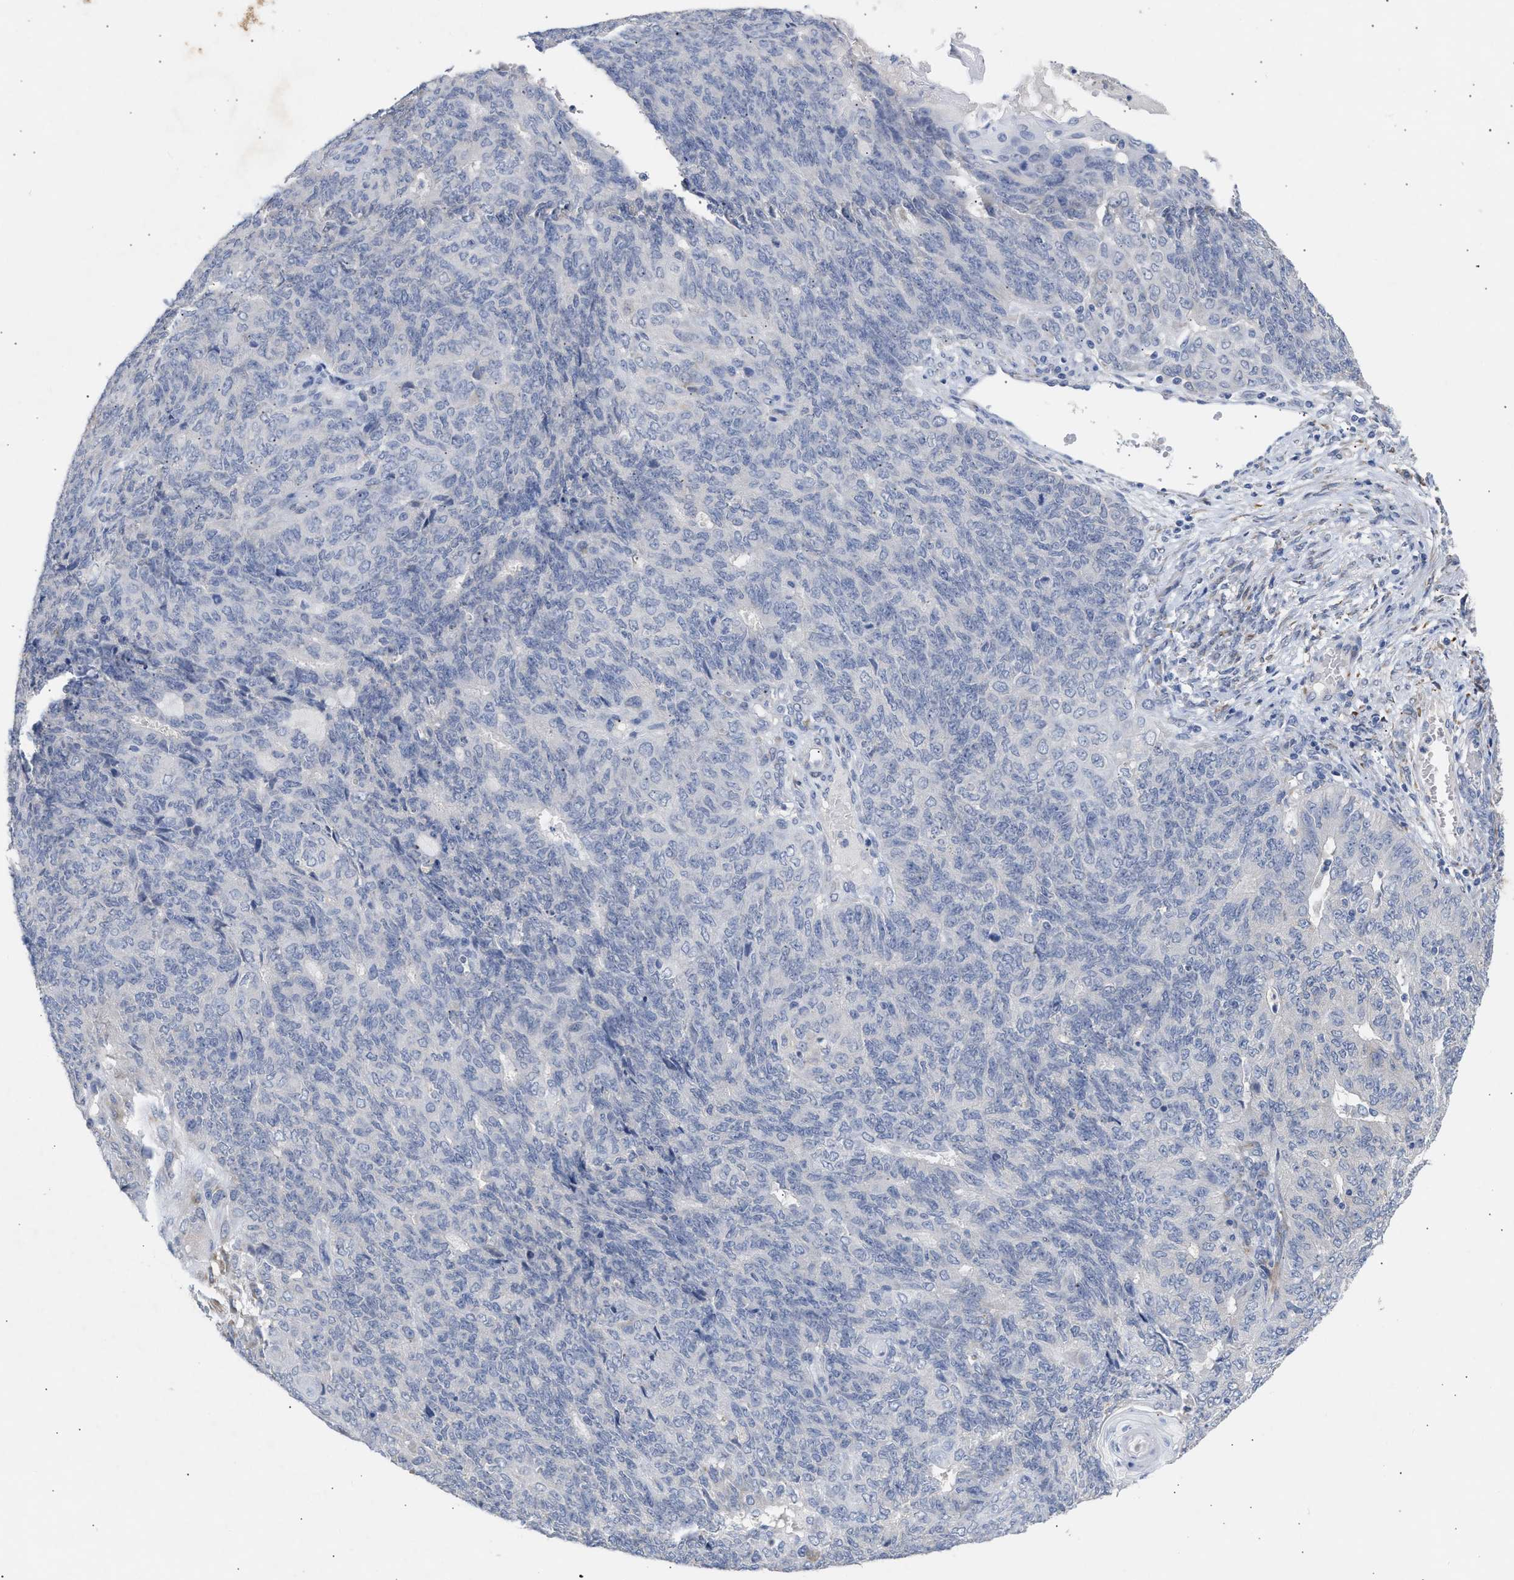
{"staining": {"intensity": "negative", "quantity": "none", "location": "none"}, "tissue": "endometrial cancer", "cell_type": "Tumor cells", "image_type": "cancer", "snomed": [{"axis": "morphology", "description": "Adenocarcinoma, NOS"}, {"axis": "topography", "description": "Endometrium"}], "caption": "Immunohistochemical staining of endometrial adenocarcinoma displays no significant staining in tumor cells.", "gene": "SELENOM", "patient": {"sex": "female", "age": 32}}